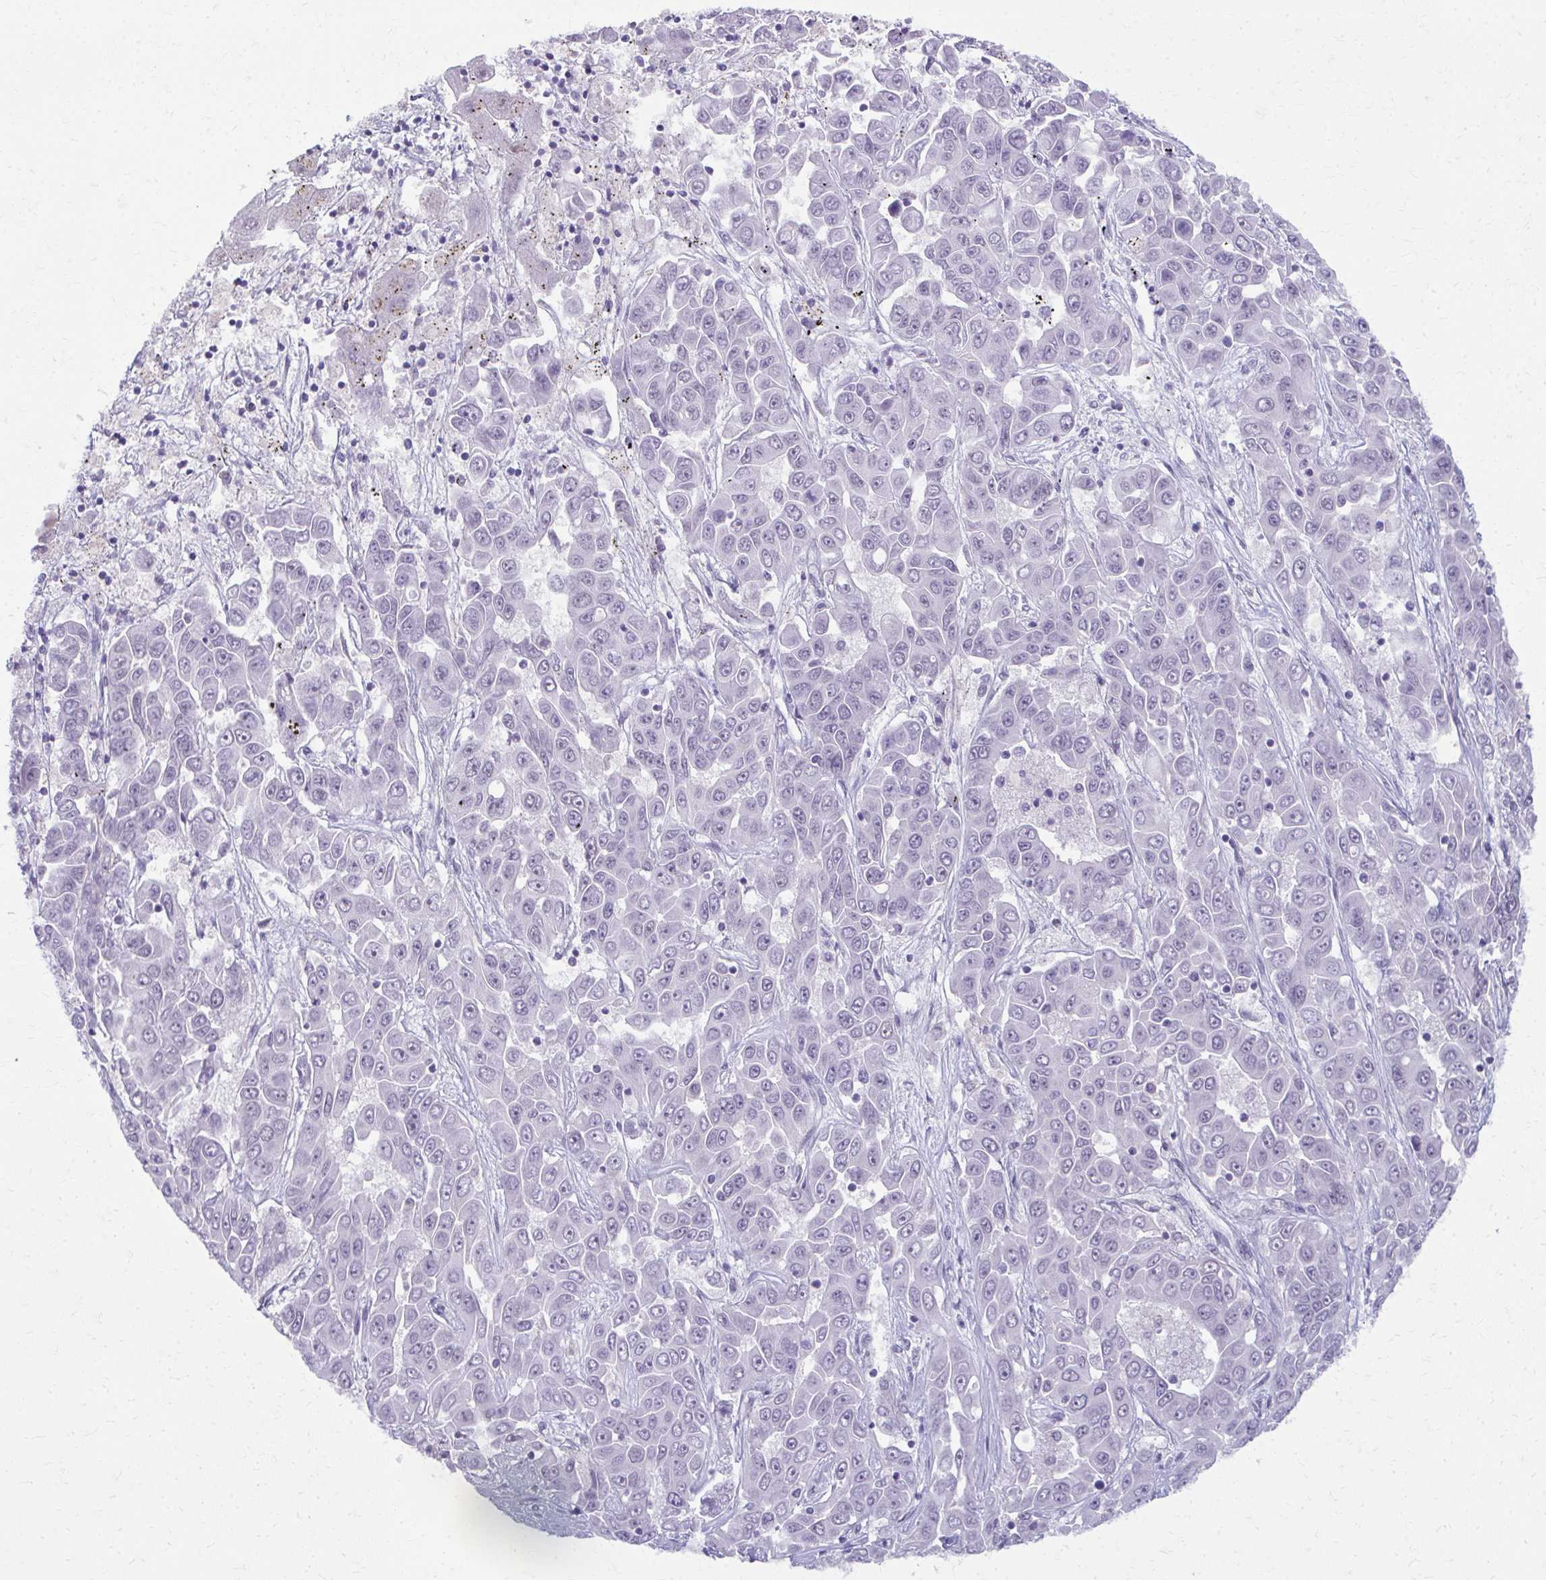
{"staining": {"intensity": "negative", "quantity": "none", "location": "none"}, "tissue": "liver cancer", "cell_type": "Tumor cells", "image_type": "cancer", "snomed": [{"axis": "morphology", "description": "Cholangiocarcinoma"}, {"axis": "topography", "description": "Liver"}], "caption": "Immunohistochemical staining of human liver cholangiocarcinoma exhibits no significant expression in tumor cells.", "gene": "MAF1", "patient": {"sex": "female", "age": 52}}